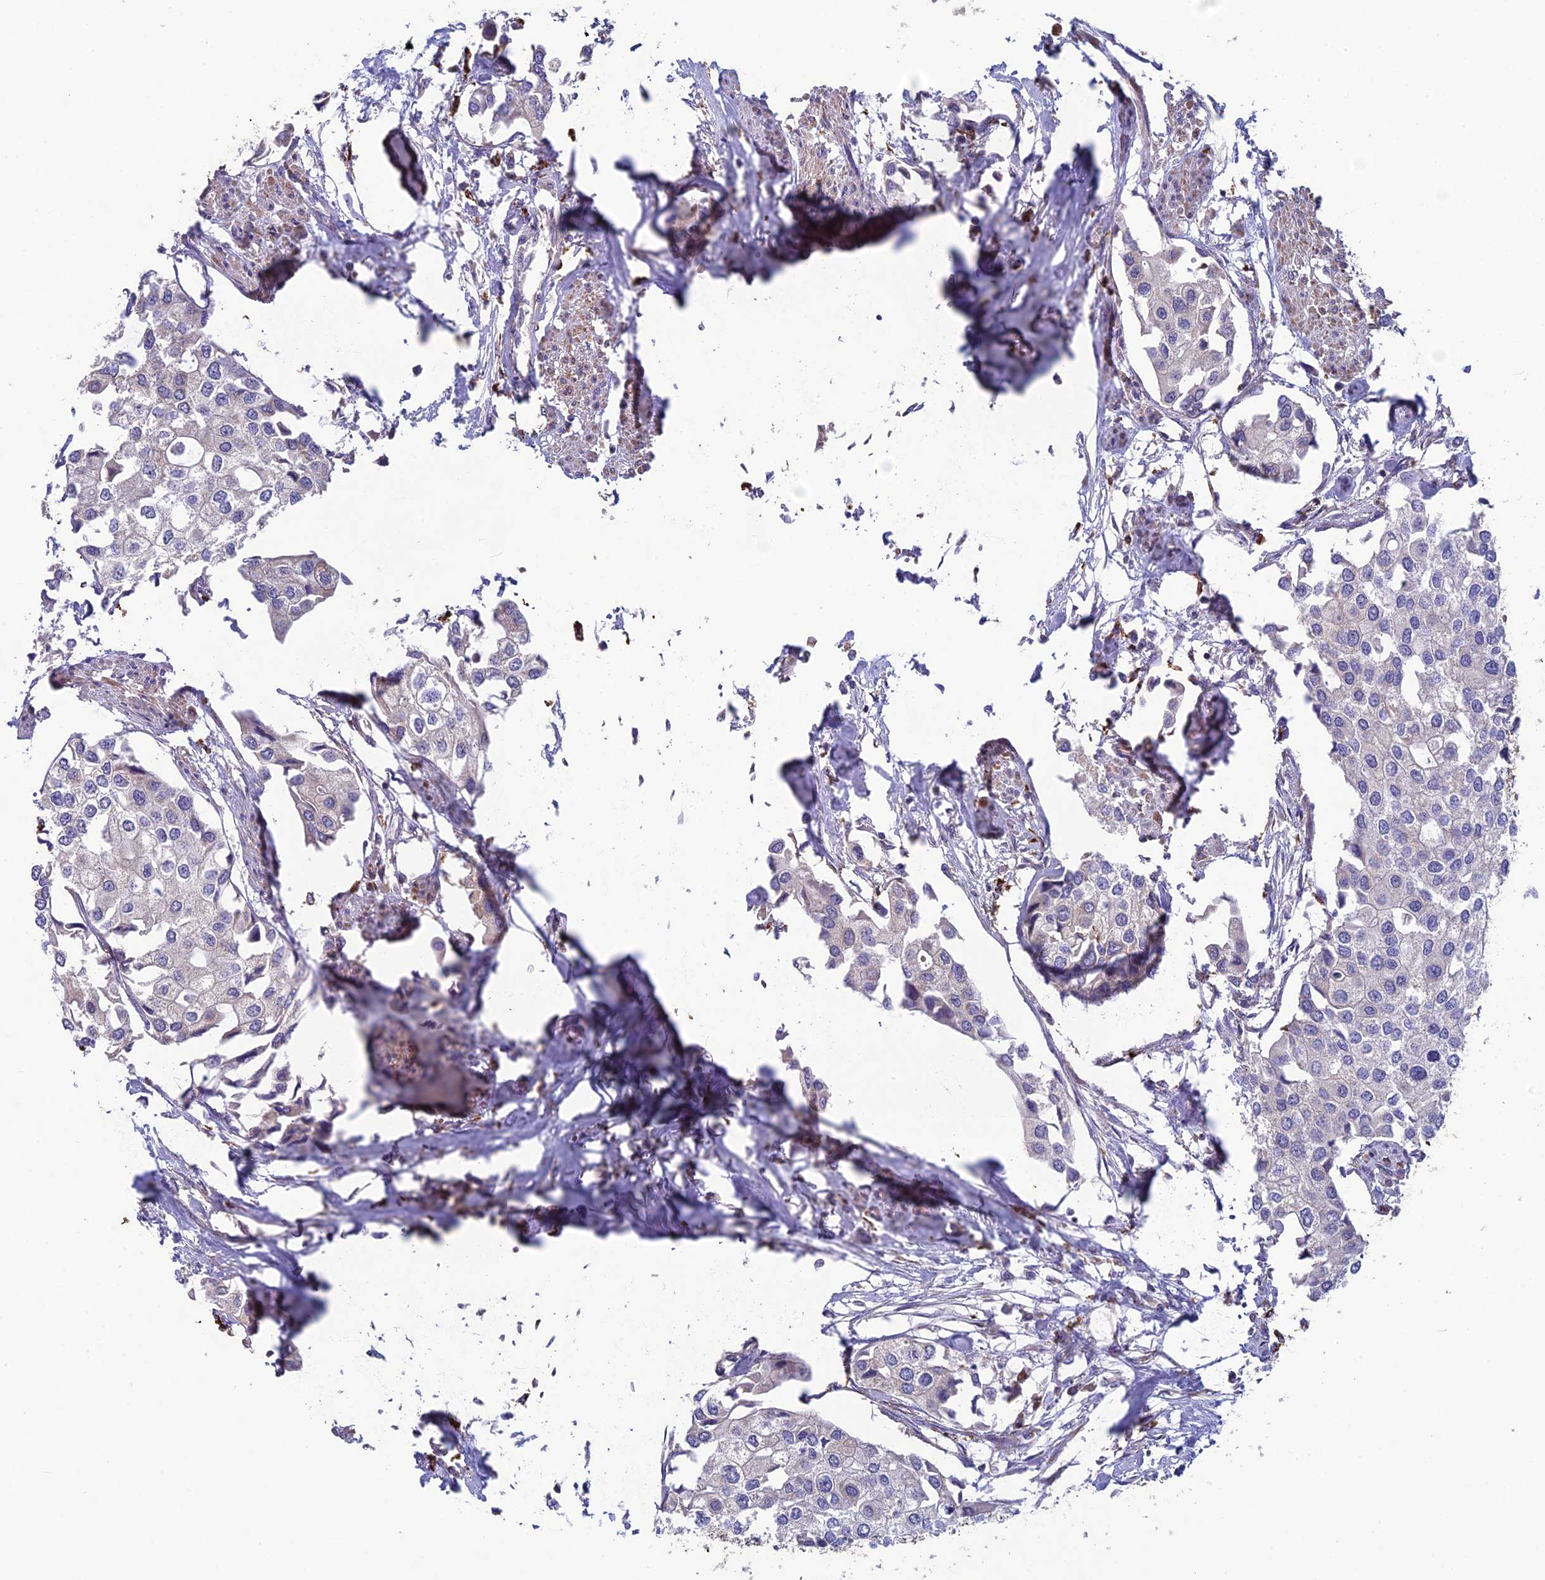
{"staining": {"intensity": "negative", "quantity": "none", "location": "none"}, "tissue": "urothelial cancer", "cell_type": "Tumor cells", "image_type": "cancer", "snomed": [{"axis": "morphology", "description": "Urothelial carcinoma, High grade"}, {"axis": "topography", "description": "Urinary bladder"}], "caption": "DAB (3,3'-diaminobenzidine) immunohistochemical staining of urothelial cancer exhibits no significant expression in tumor cells.", "gene": "BLTP2", "patient": {"sex": "male", "age": 64}}